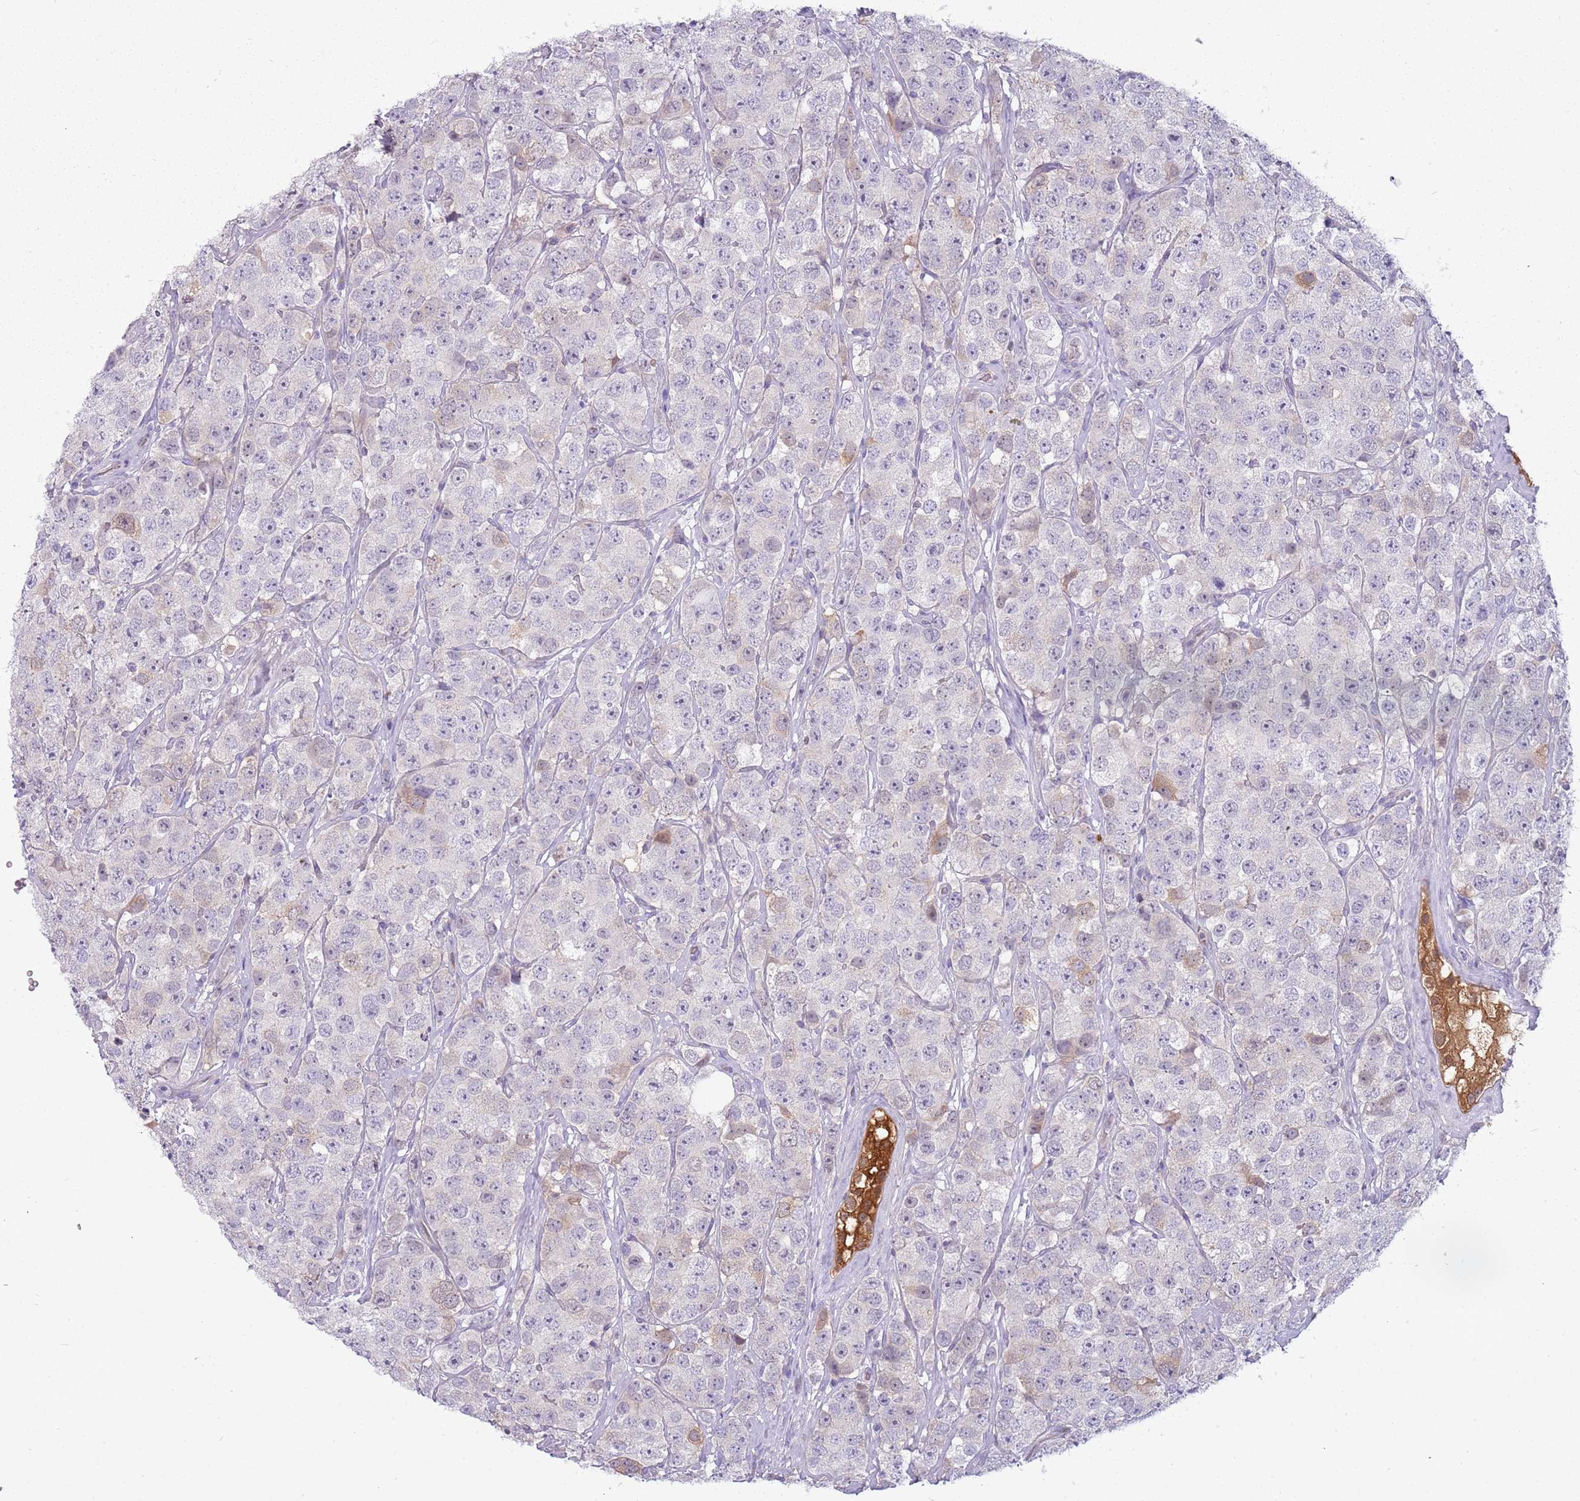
{"staining": {"intensity": "negative", "quantity": "none", "location": "none"}, "tissue": "testis cancer", "cell_type": "Tumor cells", "image_type": "cancer", "snomed": [{"axis": "morphology", "description": "Seminoma, NOS"}, {"axis": "topography", "description": "Testis"}], "caption": "Testis cancer (seminoma) was stained to show a protein in brown. There is no significant expression in tumor cells.", "gene": "ARHGAP5", "patient": {"sex": "male", "age": 28}}